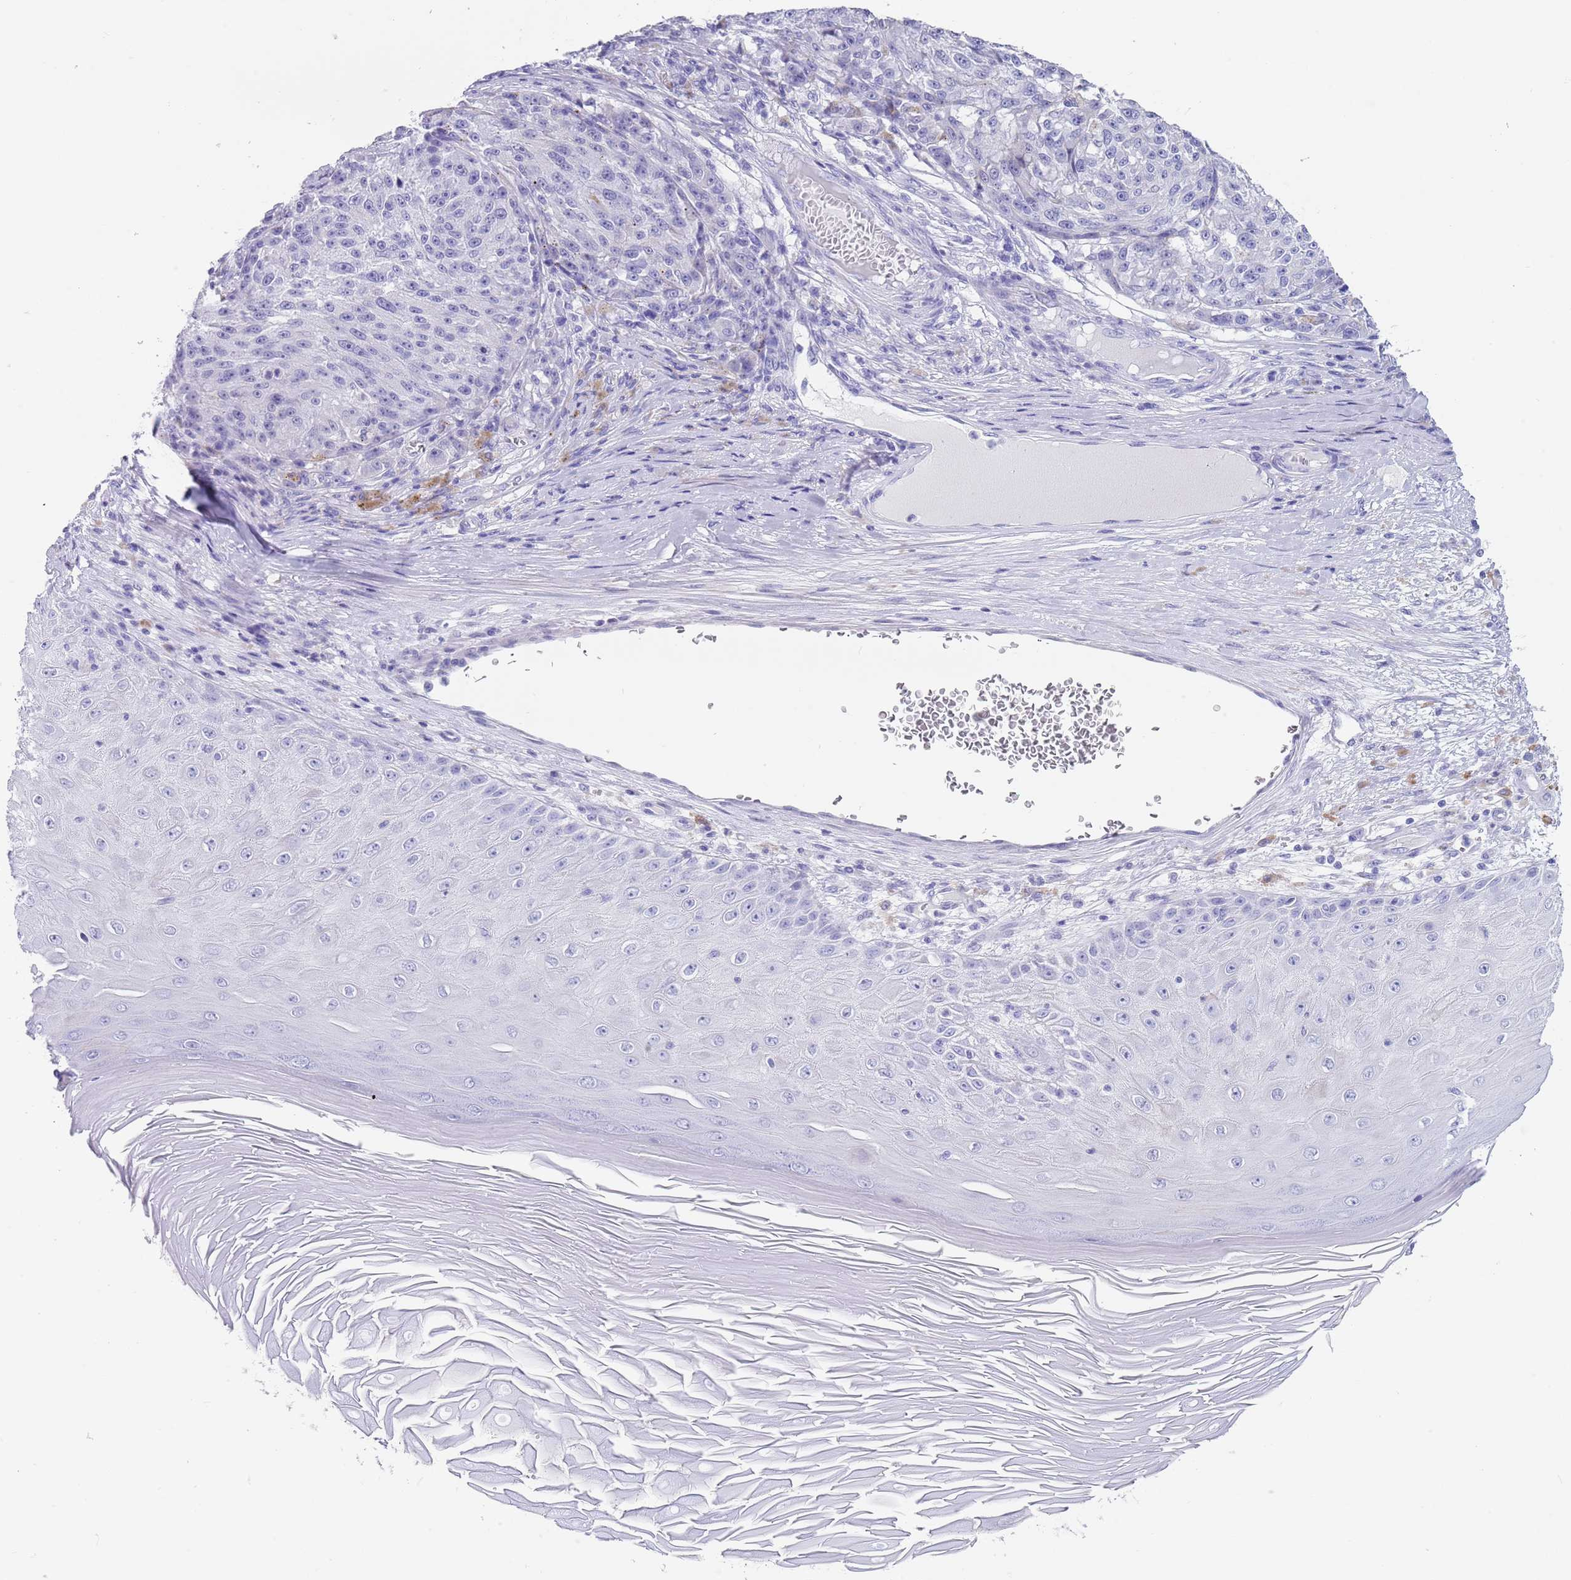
{"staining": {"intensity": "negative", "quantity": "none", "location": "none"}, "tissue": "melanoma", "cell_type": "Tumor cells", "image_type": "cancer", "snomed": [{"axis": "morphology", "description": "Malignant melanoma, NOS"}, {"axis": "topography", "description": "Skin"}], "caption": "Immunohistochemistry (IHC) histopathology image of malignant melanoma stained for a protein (brown), which exhibits no expression in tumor cells. (DAB IHC with hematoxylin counter stain).", "gene": "CPXM2", "patient": {"sex": "male", "age": 53}}